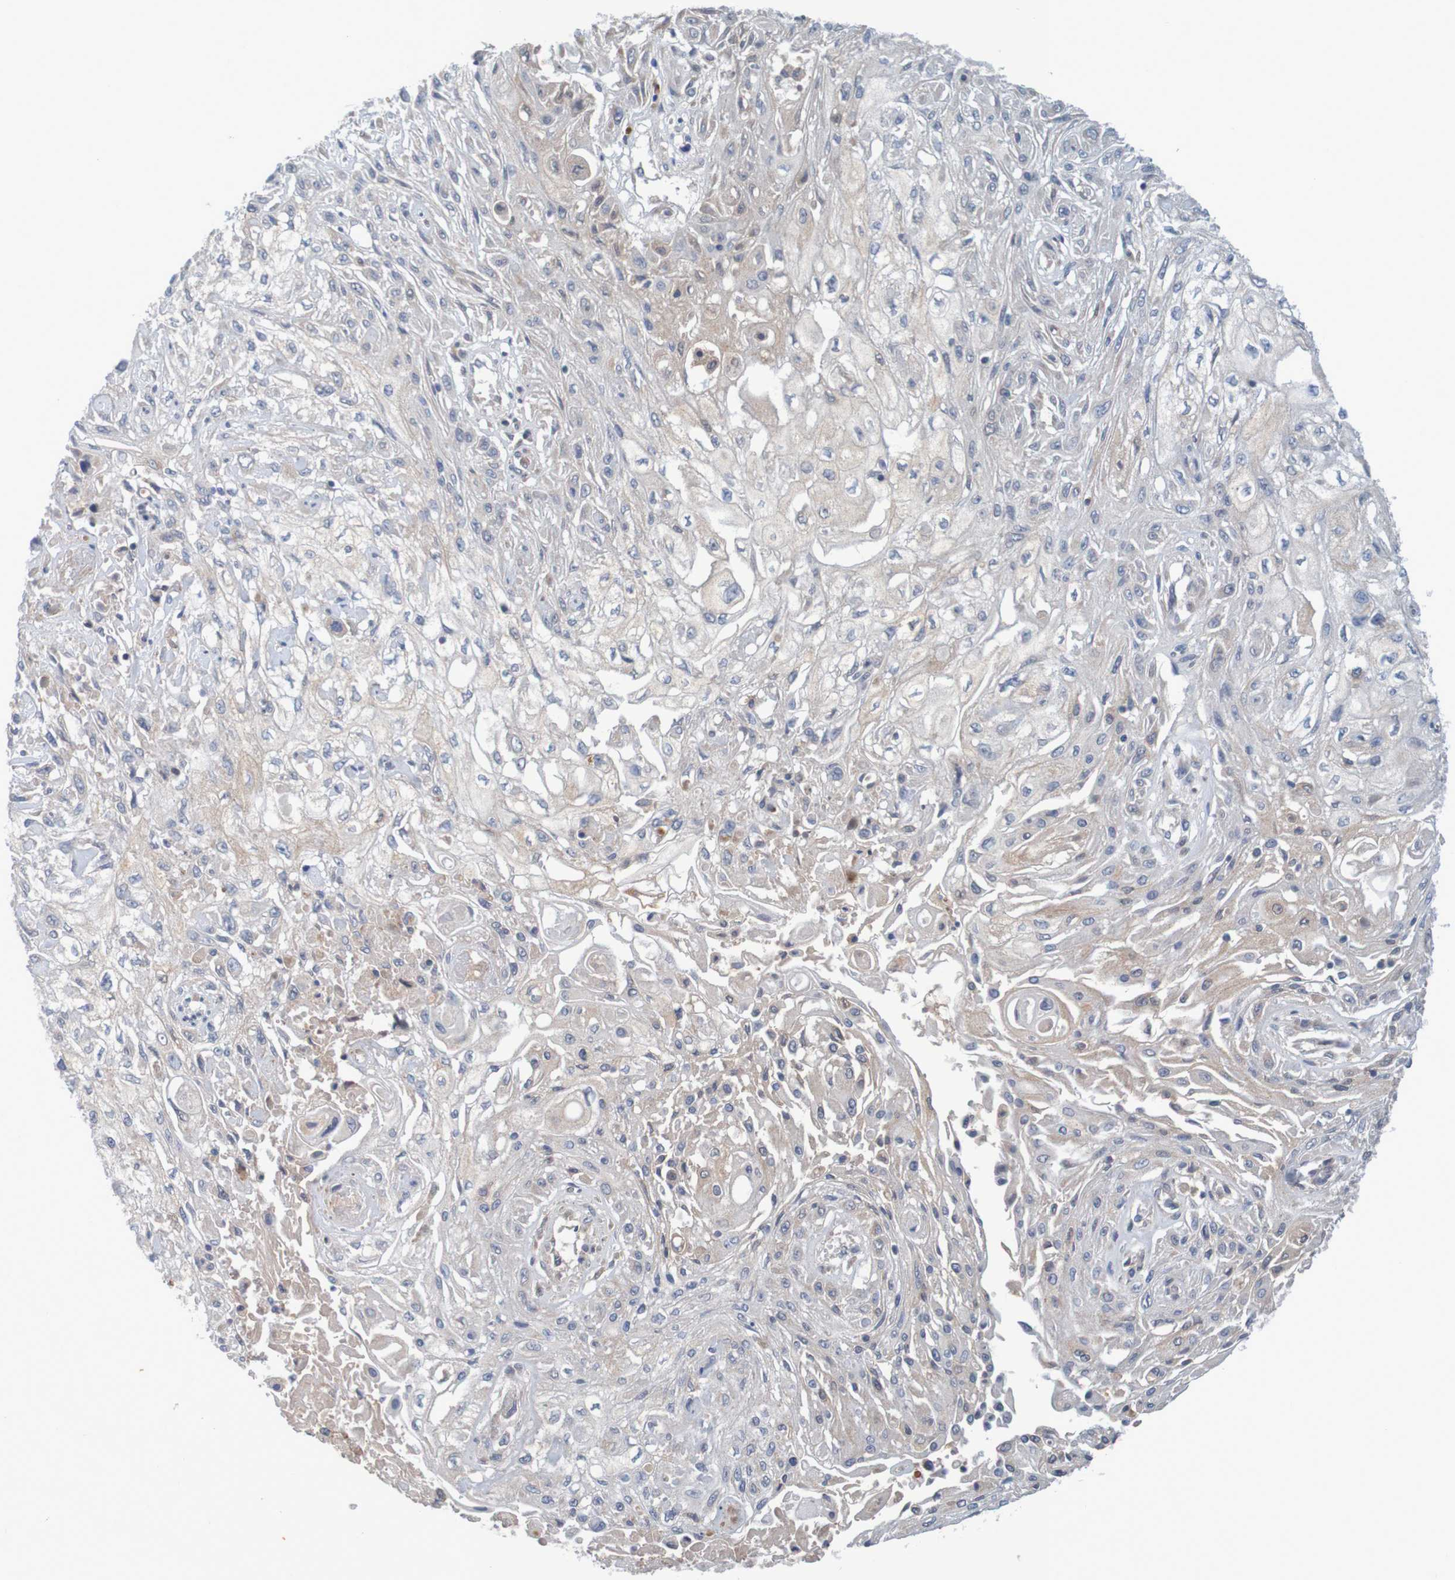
{"staining": {"intensity": "weak", "quantity": ">75%", "location": "cytoplasmic/membranous"}, "tissue": "skin cancer", "cell_type": "Tumor cells", "image_type": "cancer", "snomed": [{"axis": "morphology", "description": "Squamous cell carcinoma, NOS"}, {"axis": "topography", "description": "Skin"}], "caption": "There is low levels of weak cytoplasmic/membranous positivity in tumor cells of squamous cell carcinoma (skin), as demonstrated by immunohistochemical staining (brown color).", "gene": "LTA", "patient": {"sex": "male", "age": 75}}